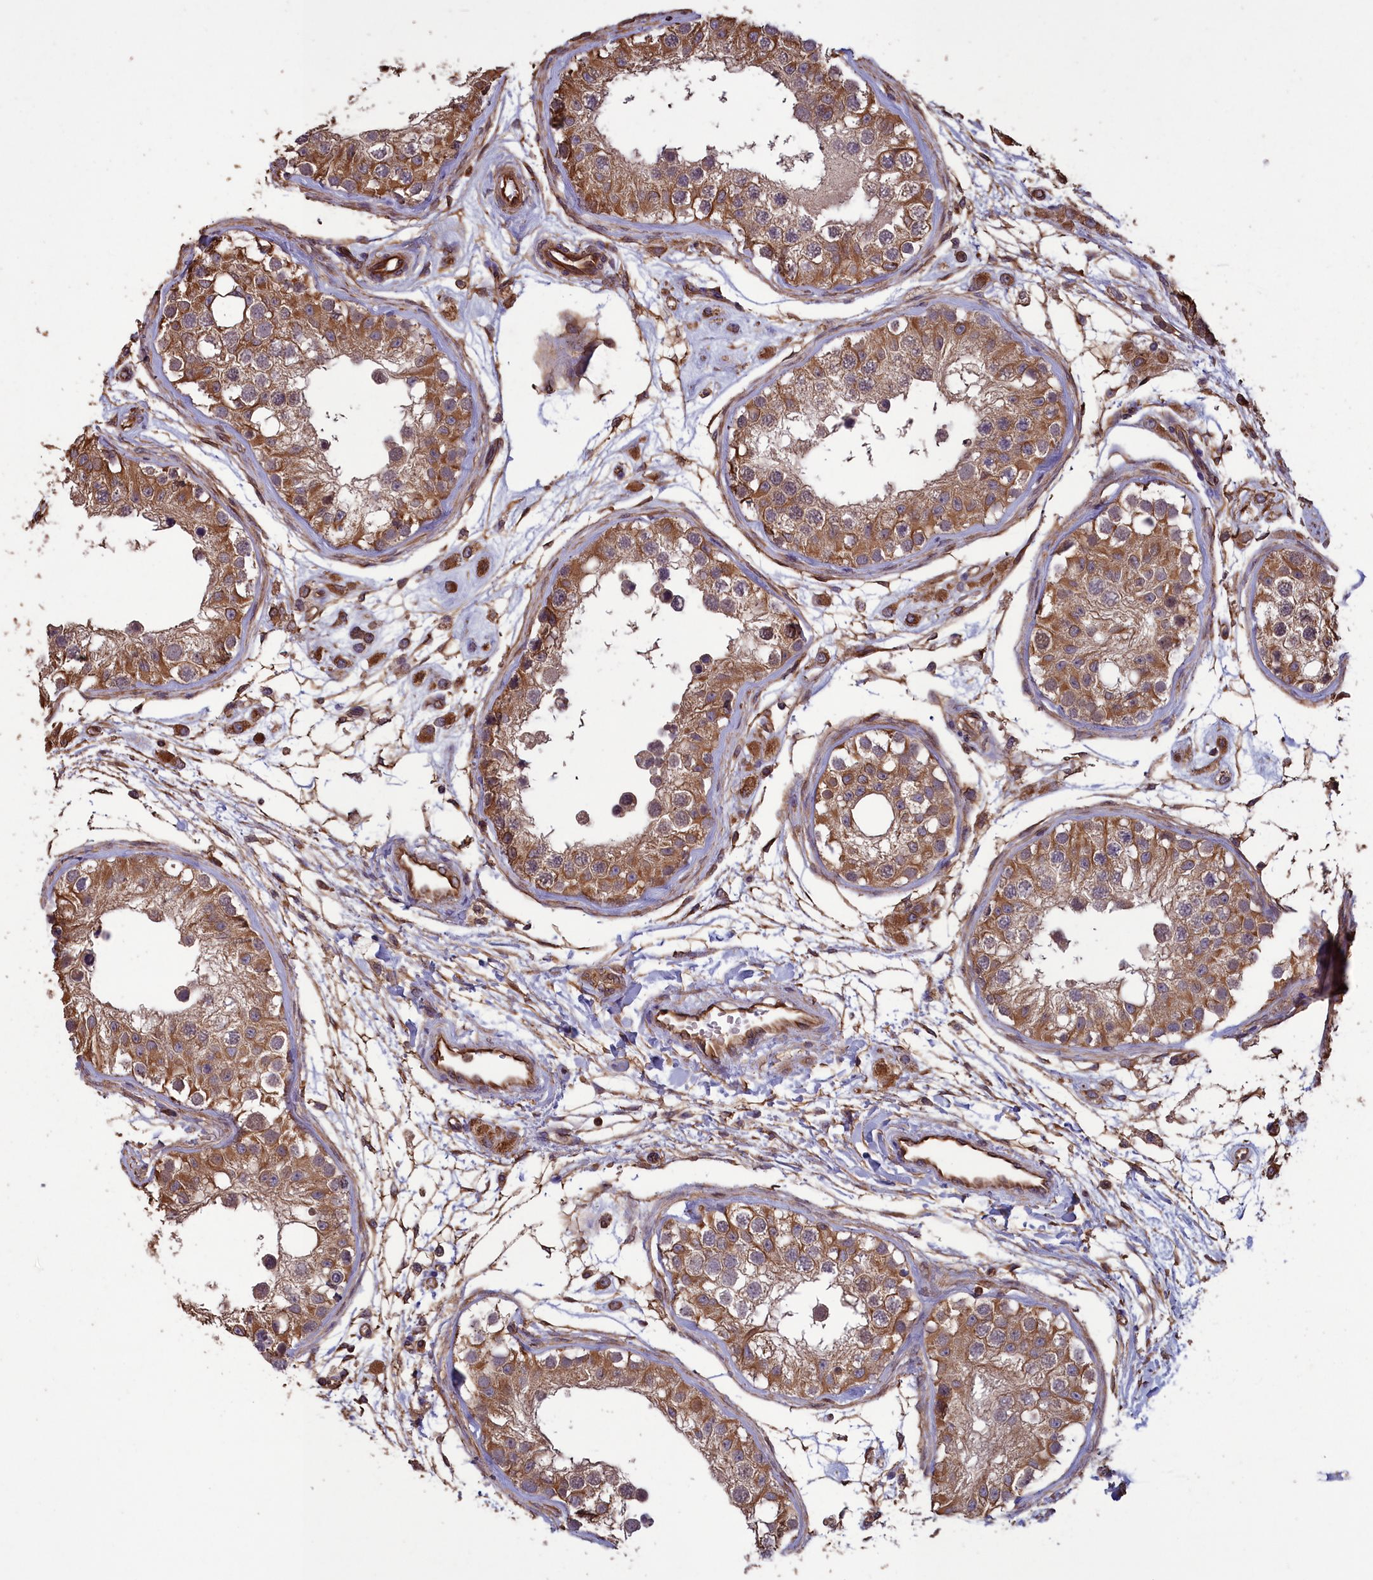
{"staining": {"intensity": "moderate", "quantity": ">75%", "location": "cytoplasmic/membranous,nuclear"}, "tissue": "testis", "cell_type": "Cells in seminiferous ducts", "image_type": "normal", "snomed": [{"axis": "morphology", "description": "Normal tissue, NOS"}, {"axis": "morphology", "description": "Adenocarcinoma, metastatic, NOS"}, {"axis": "topography", "description": "Testis"}], "caption": "Human testis stained with a brown dye displays moderate cytoplasmic/membranous,nuclear positive staining in about >75% of cells in seminiferous ducts.", "gene": "DAPK3", "patient": {"sex": "male", "age": 26}}